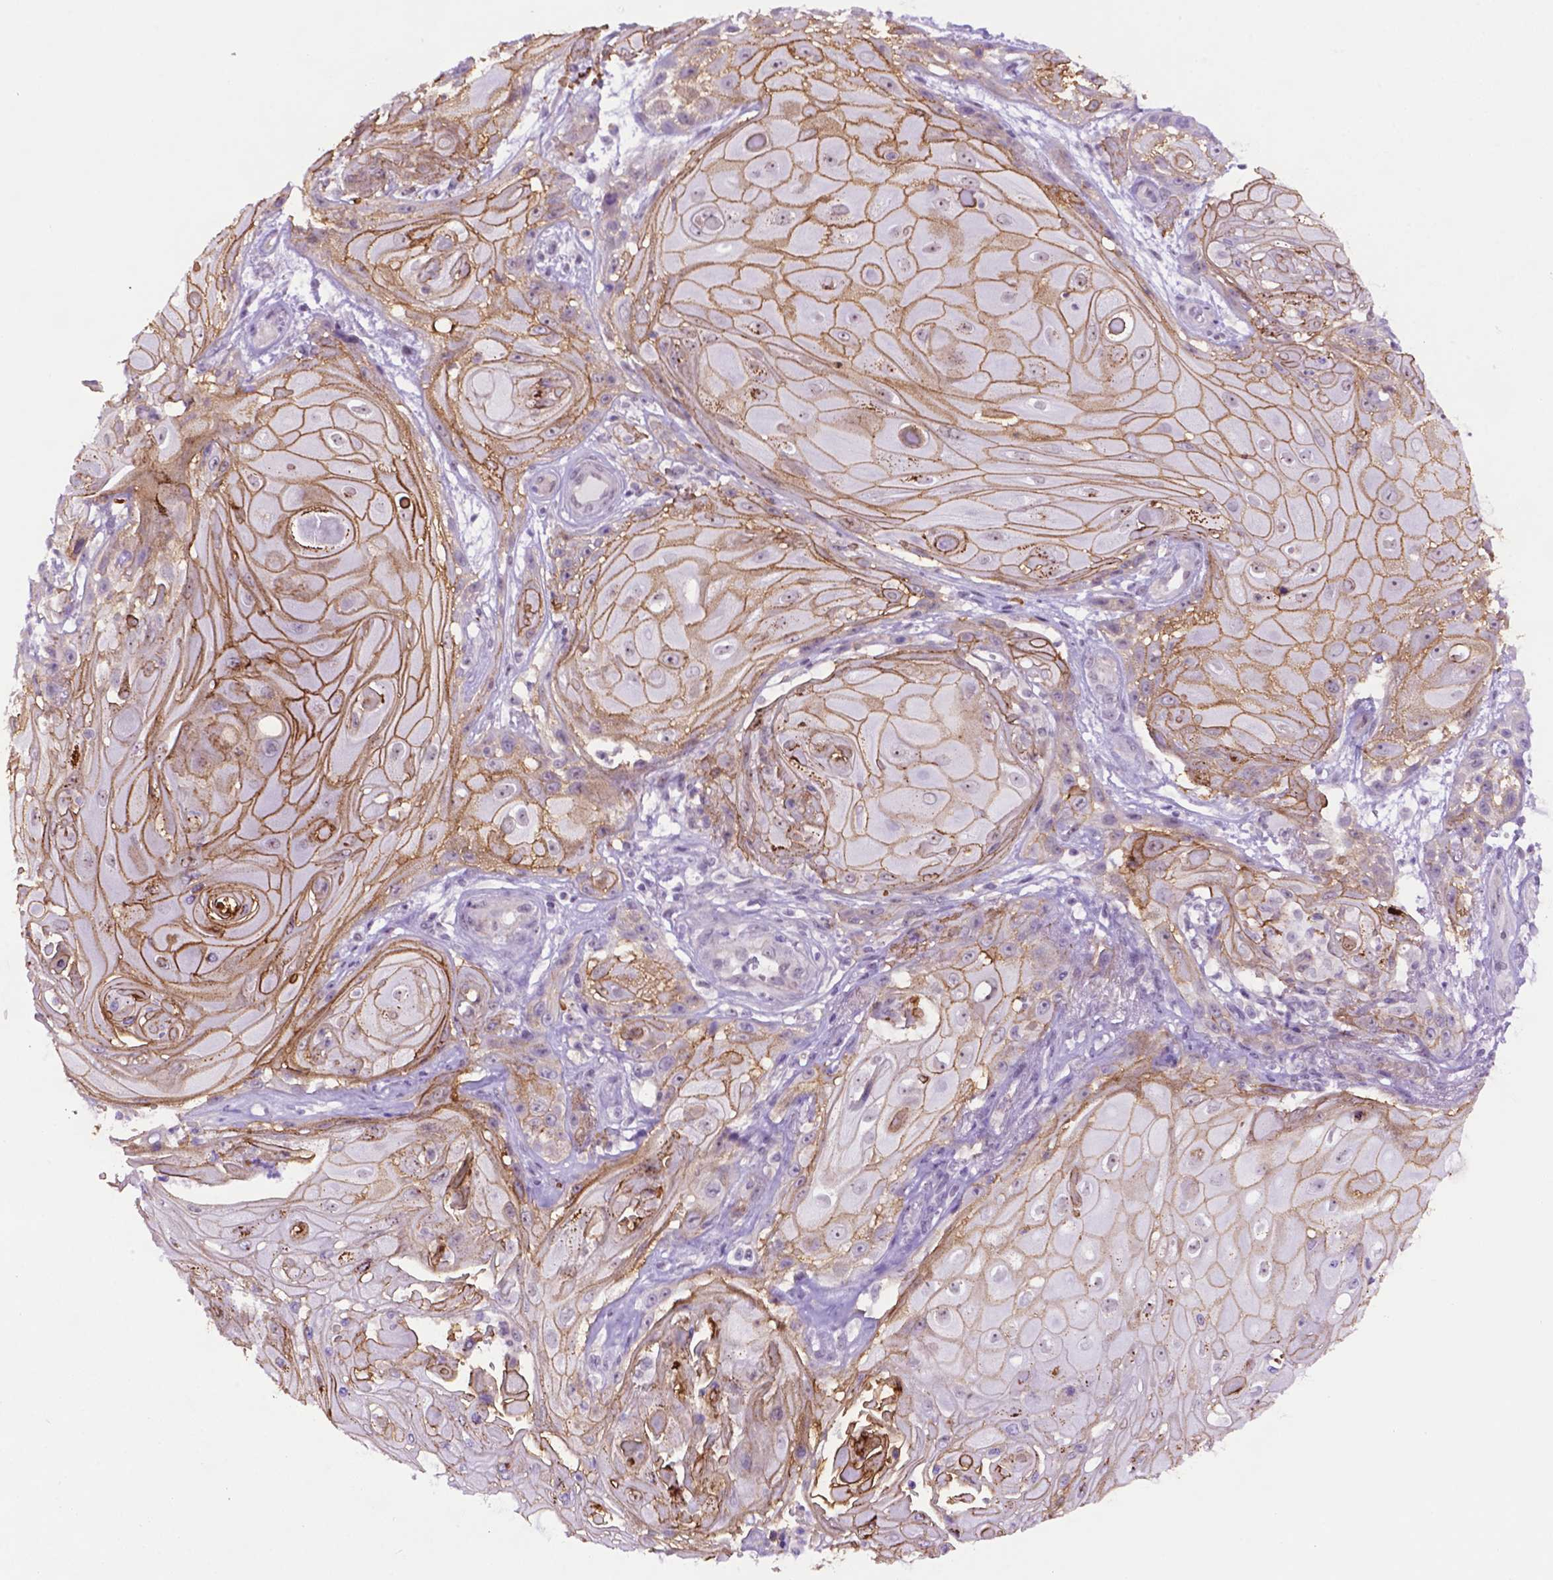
{"staining": {"intensity": "moderate", "quantity": ">75%", "location": "cytoplasmic/membranous"}, "tissue": "skin cancer", "cell_type": "Tumor cells", "image_type": "cancer", "snomed": [{"axis": "morphology", "description": "Squamous cell carcinoma, NOS"}, {"axis": "topography", "description": "Skin"}], "caption": "Skin squamous cell carcinoma stained with DAB (3,3'-diaminobenzidine) IHC shows medium levels of moderate cytoplasmic/membranous positivity in about >75% of tumor cells. (DAB = brown stain, brightfield microscopy at high magnification).", "gene": "TACSTD2", "patient": {"sex": "male", "age": 62}}